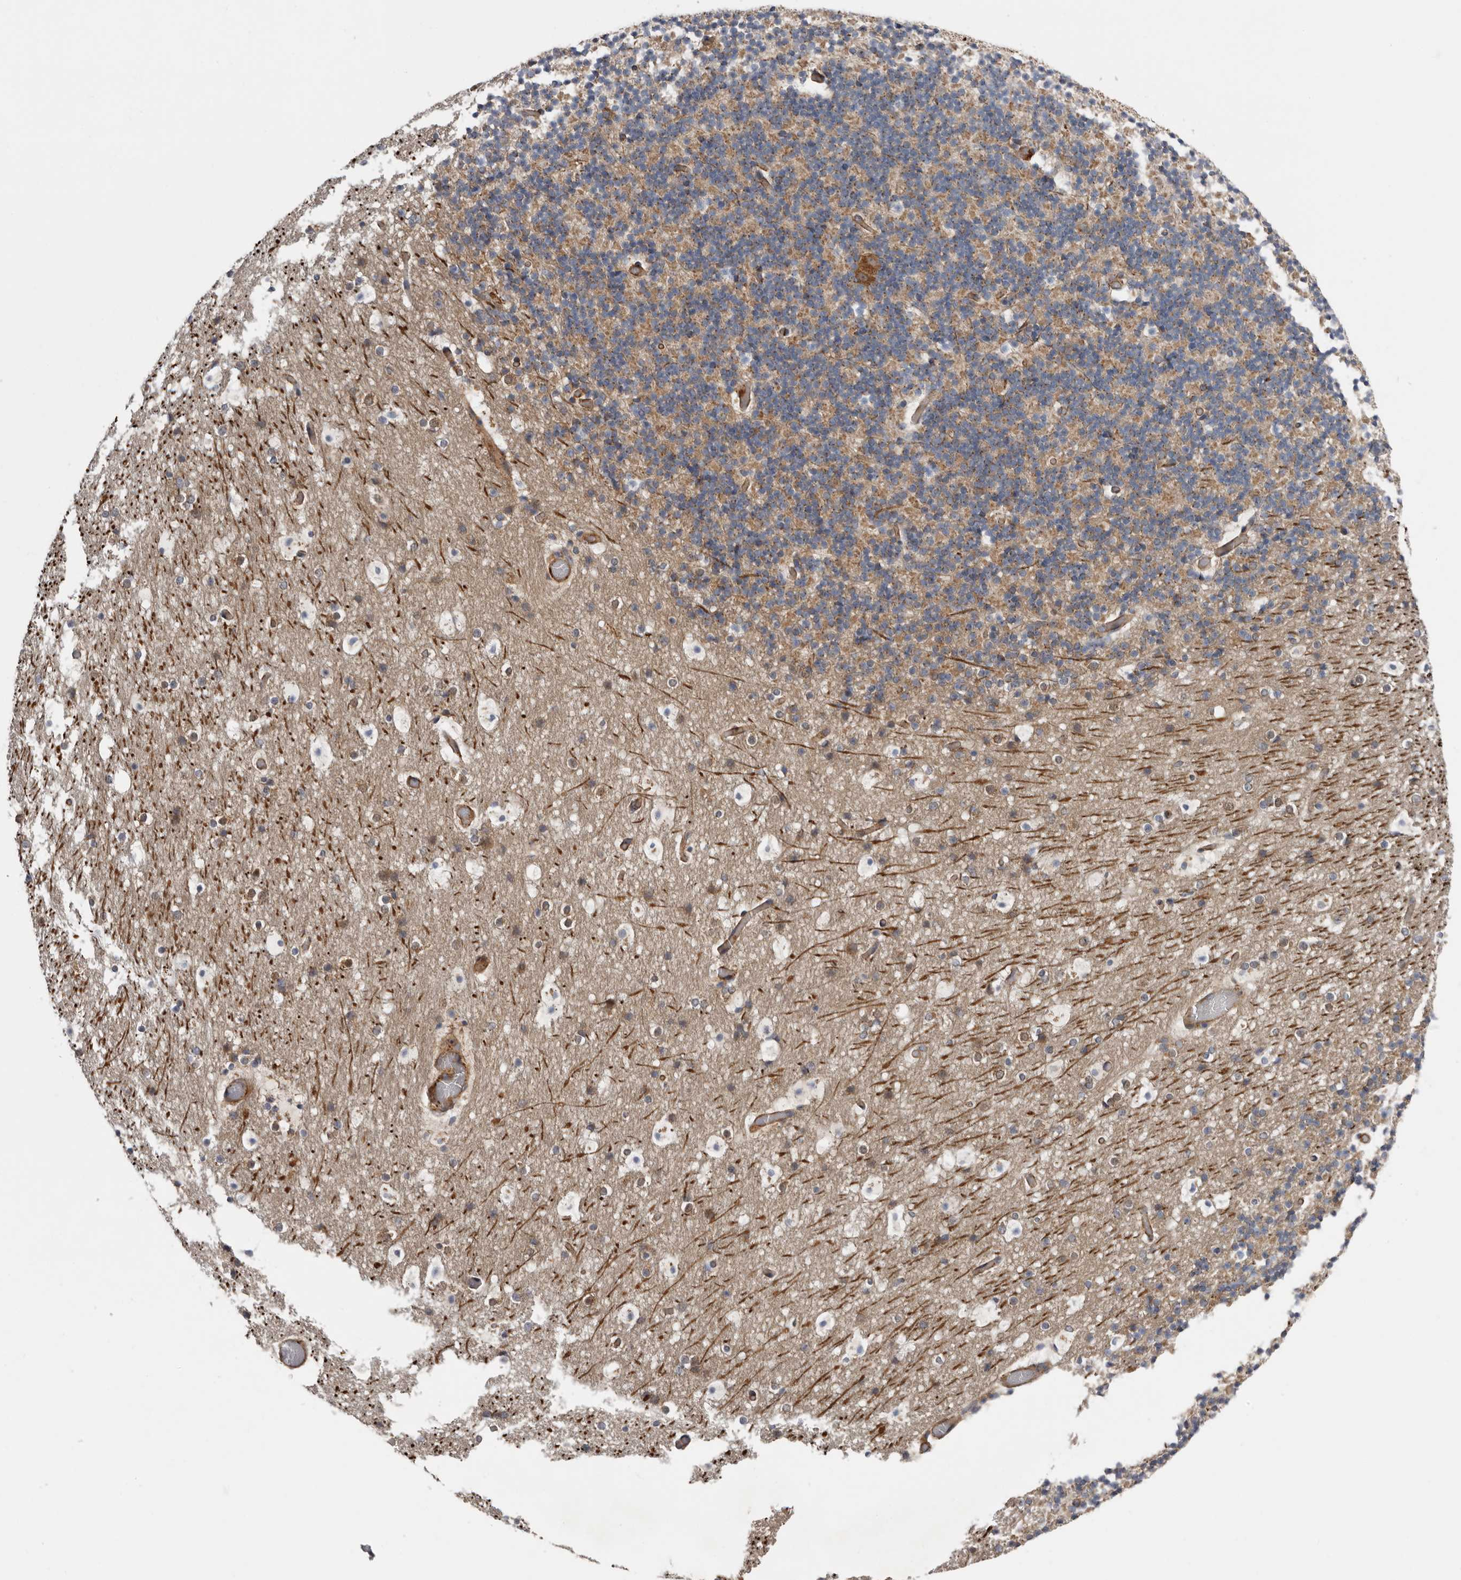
{"staining": {"intensity": "moderate", "quantity": "25%-75%", "location": "cytoplasmic/membranous"}, "tissue": "cerebellum", "cell_type": "Cells in granular layer", "image_type": "normal", "snomed": [{"axis": "morphology", "description": "Normal tissue, NOS"}, {"axis": "topography", "description": "Cerebellum"}], "caption": "Cerebellum stained with a brown dye shows moderate cytoplasmic/membranous positive positivity in about 25%-75% of cells in granular layer.", "gene": "LUZP1", "patient": {"sex": "male", "age": 57}}